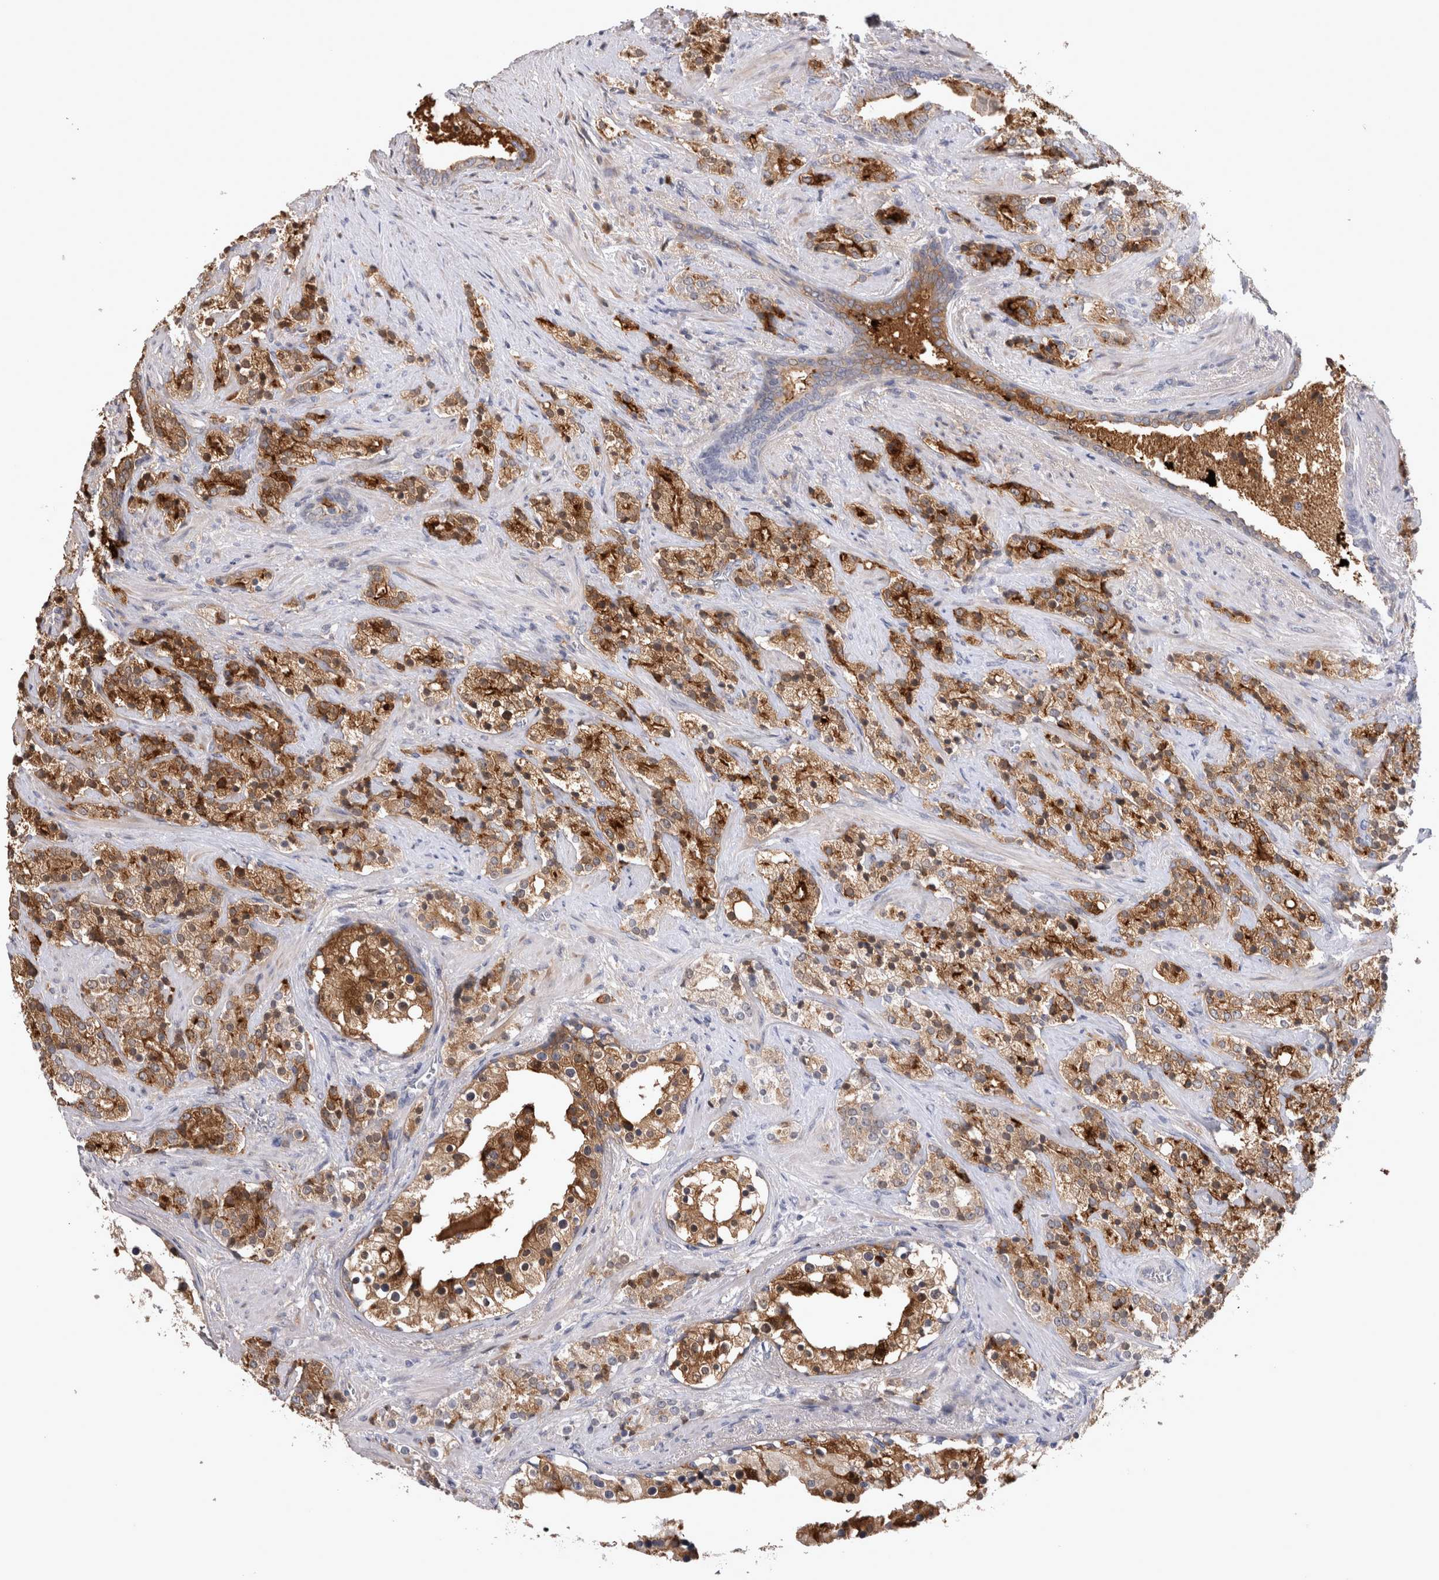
{"staining": {"intensity": "moderate", "quantity": ">75%", "location": "cytoplasmic/membranous"}, "tissue": "prostate cancer", "cell_type": "Tumor cells", "image_type": "cancer", "snomed": [{"axis": "morphology", "description": "Adenocarcinoma, High grade"}, {"axis": "topography", "description": "Prostate"}], "caption": "Immunohistochemical staining of human prostate cancer (adenocarcinoma (high-grade)) shows medium levels of moderate cytoplasmic/membranous staining in approximately >75% of tumor cells.", "gene": "MSMB", "patient": {"sex": "male", "age": 71}}